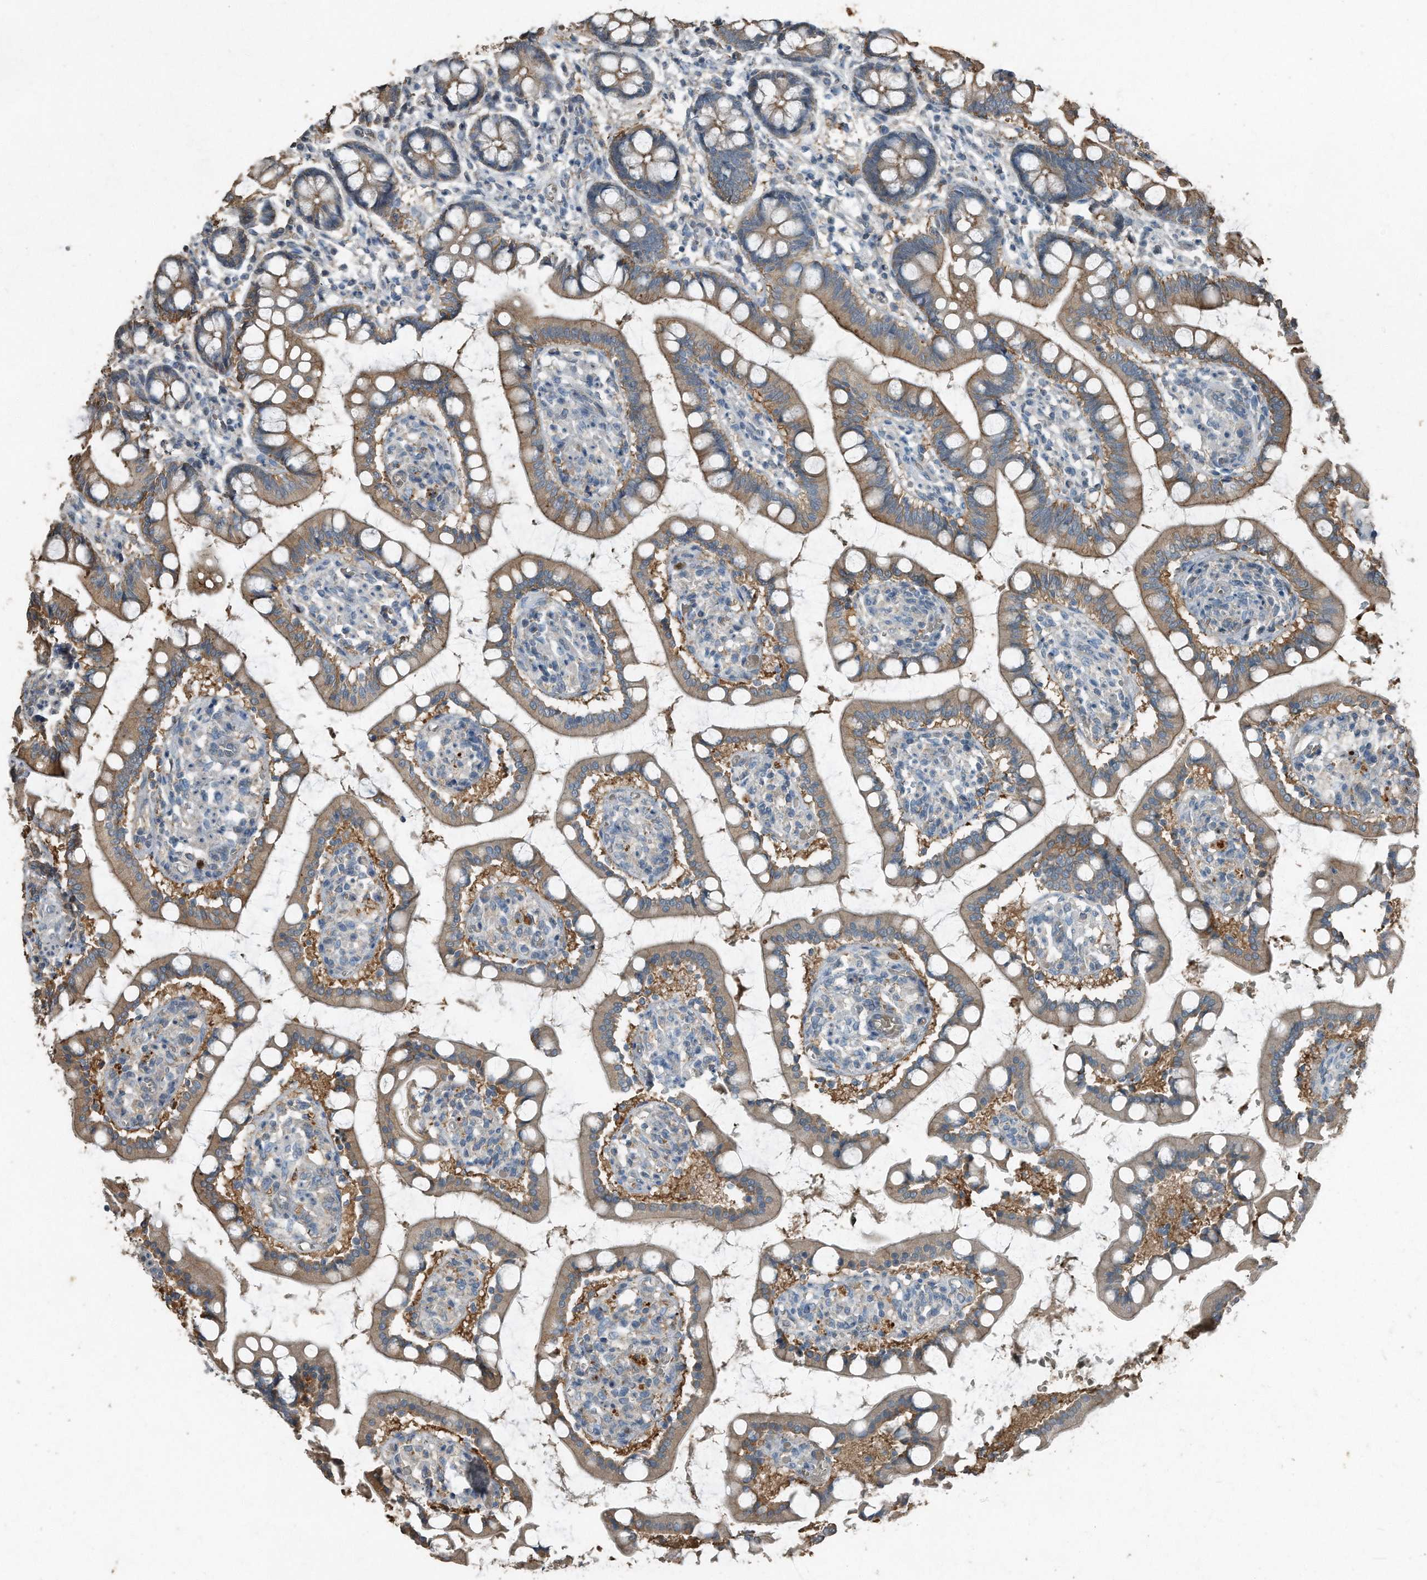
{"staining": {"intensity": "moderate", "quantity": ">75%", "location": "cytoplasmic/membranous"}, "tissue": "small intestine", "cell_type": "Glandular cells", "image_type": "normal", "snomed": [{"axis": "morphology", "description": "Normal tissue, NOS"}, {"axis": "topography", "description": "Small intestine"}], "caption": "Immunohistochemistry (DAB) staining of benign human small intestine exhibits moderate cytoplasmic/membranous protein staining in approximately >75% of glandular cells. (Stains: DAB in brown, nuclei in blue, Microscopy: brightfield microscopy at high magnification).", "gene": "C9", "patient": {"sex": "male", "age": 52}}